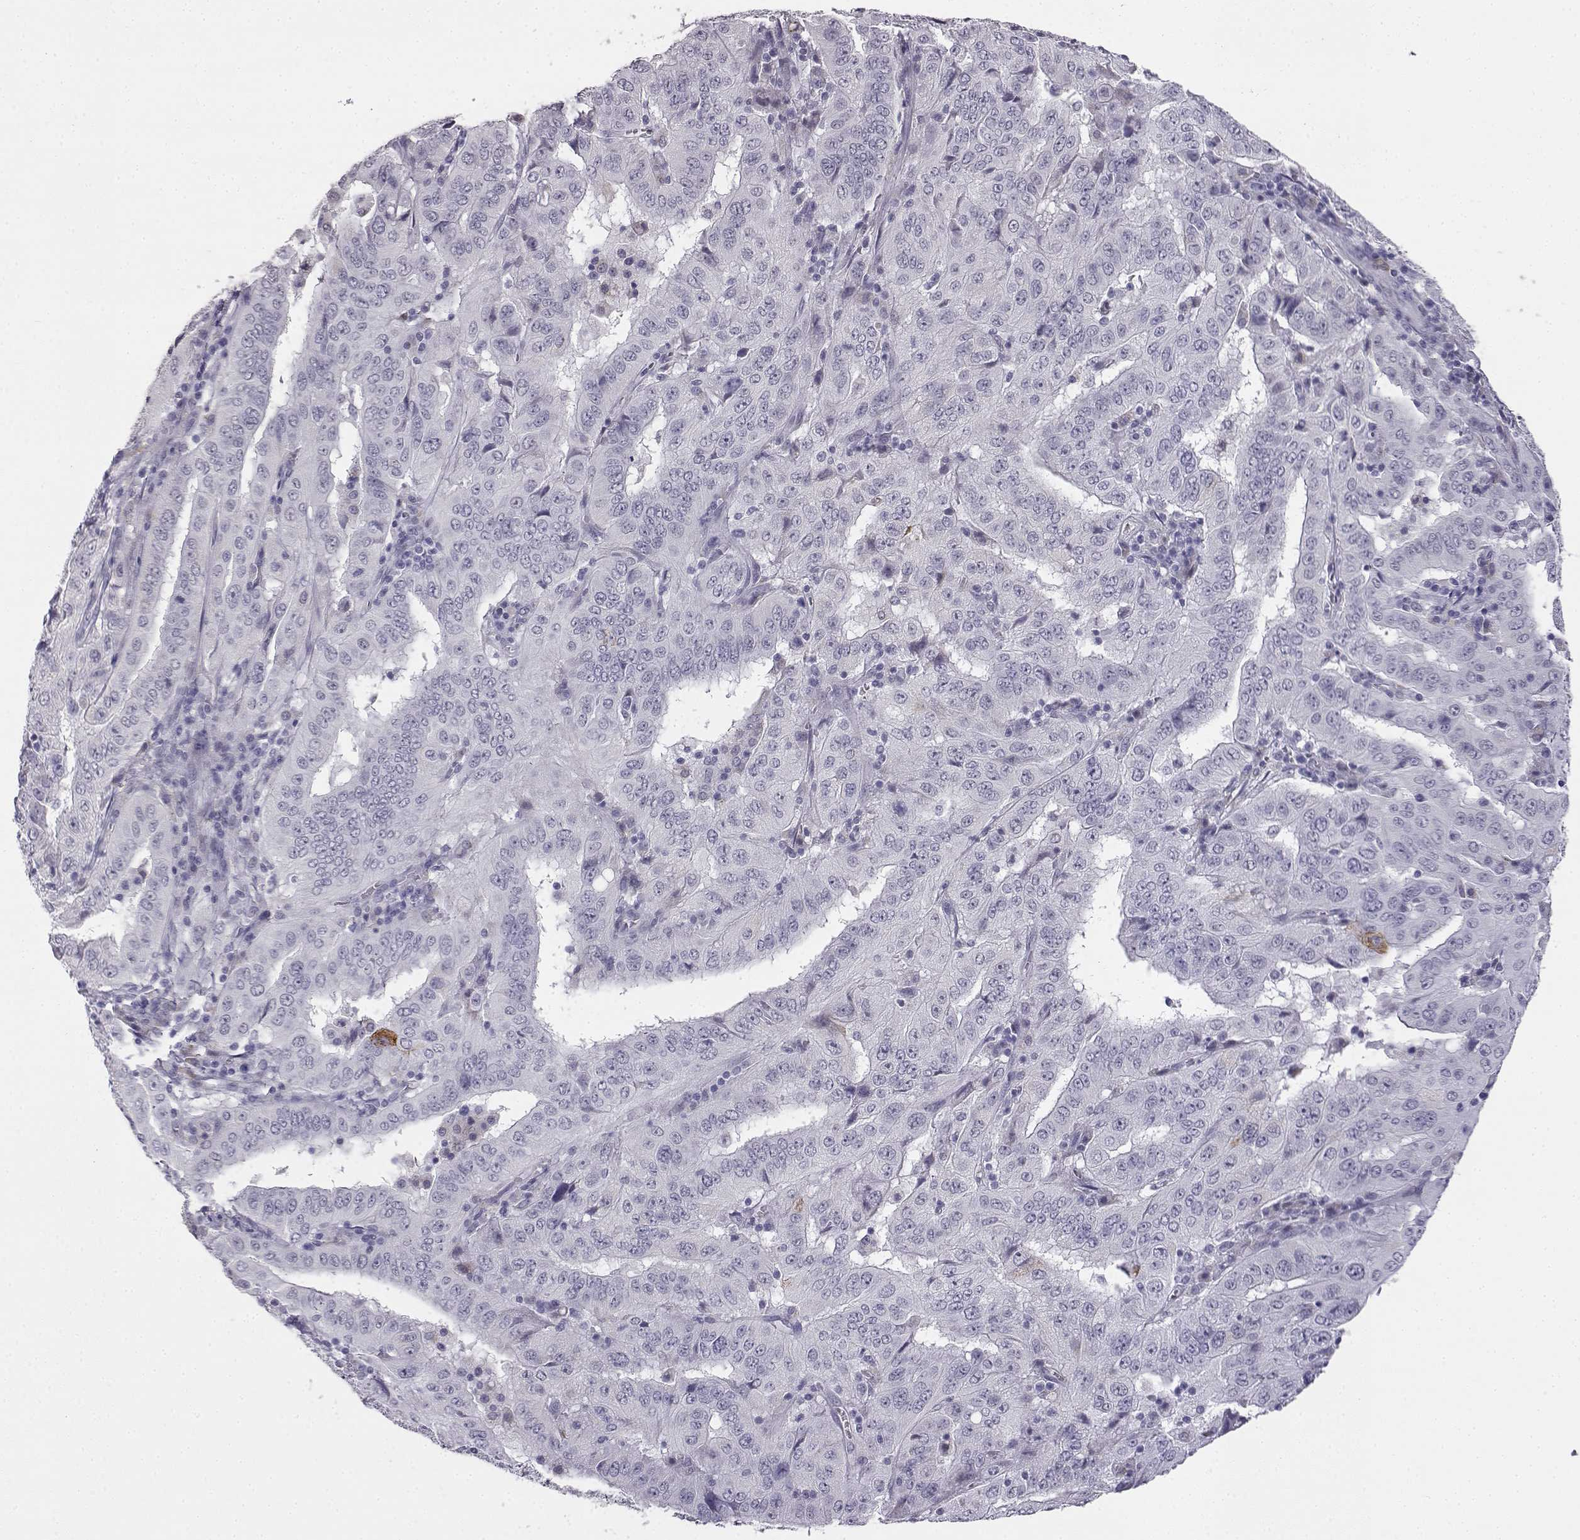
{"staining": {"intensity": "negative", "quantity": "none", "location": "none"}, "tissue": "pancreatic cancer", "cell_type": "Tumor cells", "image_type": "cancer", "snomed": [{"axis": "morphology", "description": "Adenocarcinoma, NOS"}, {"axis": "topography", "description": "Pancreas"}], "caption": "DAB immunohistochemical staining of human pancreatic adenocarcinoma shows no significant staining in tumor cells.", "gene": "VGF", "patient": {"sex": "male", "age": 63}}